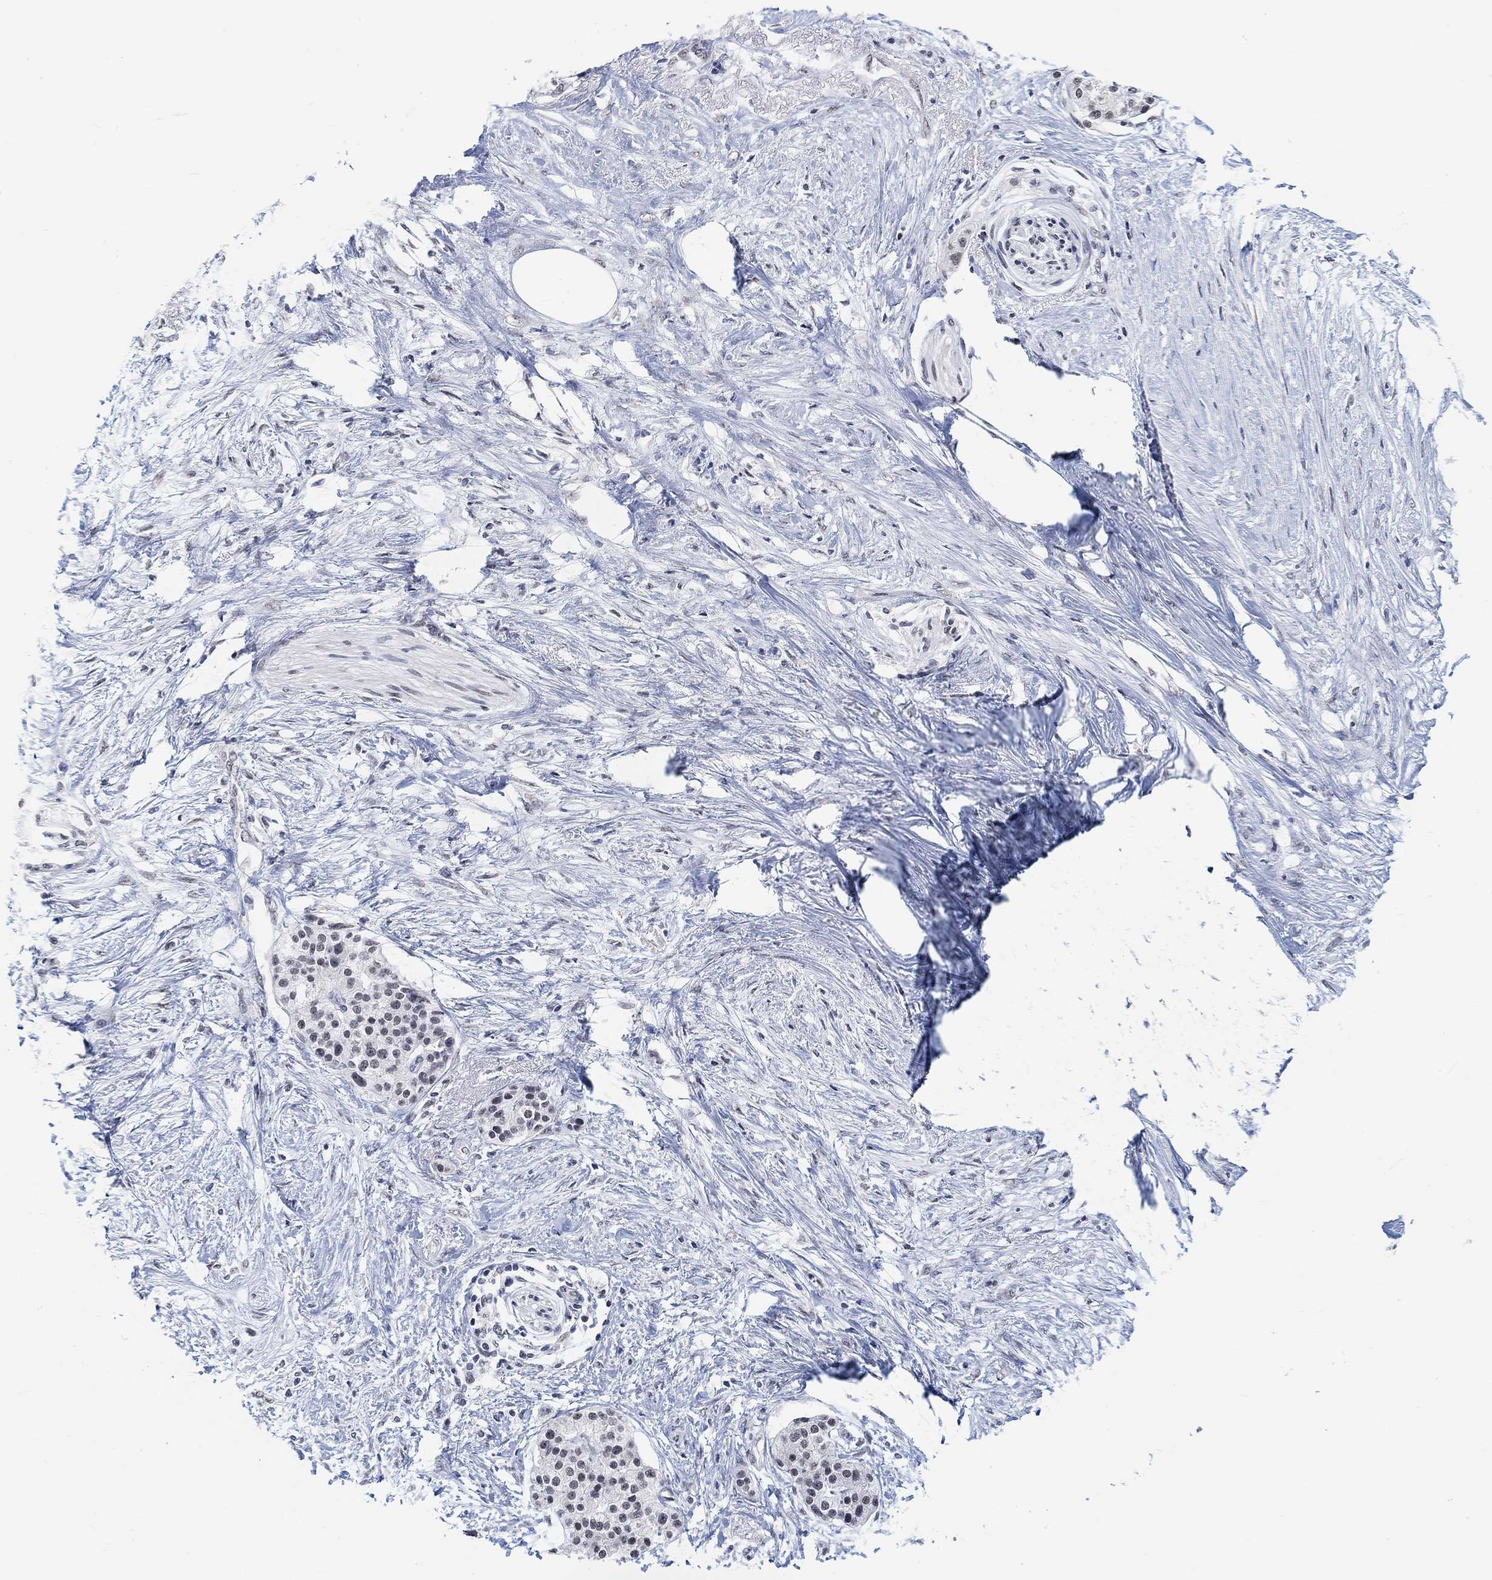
{"staining": {"intensity": "weak", "quantity": "<25%", "location": "nuclear"}, "tissue": "pancreatic cancer", "cell_type": "Tumor cells", "image_type": "cancer", "snomed": [{"axis": "morphology", "description": "Normal tissue, NOS"}, {"axis": "morphology", "description": "Adenocarcinoma, NOS"}, {"axis": "topography", "description": "Pancreas"}, {"axis": "topography", "description": "Duodenum"}], "caption": "Immunohistochemical staining of human pancreatic adenocarcinoma shows no significant expression in tumor cells.", "gene": "PURG", "patient": {"sex": "female", "age": 60}}